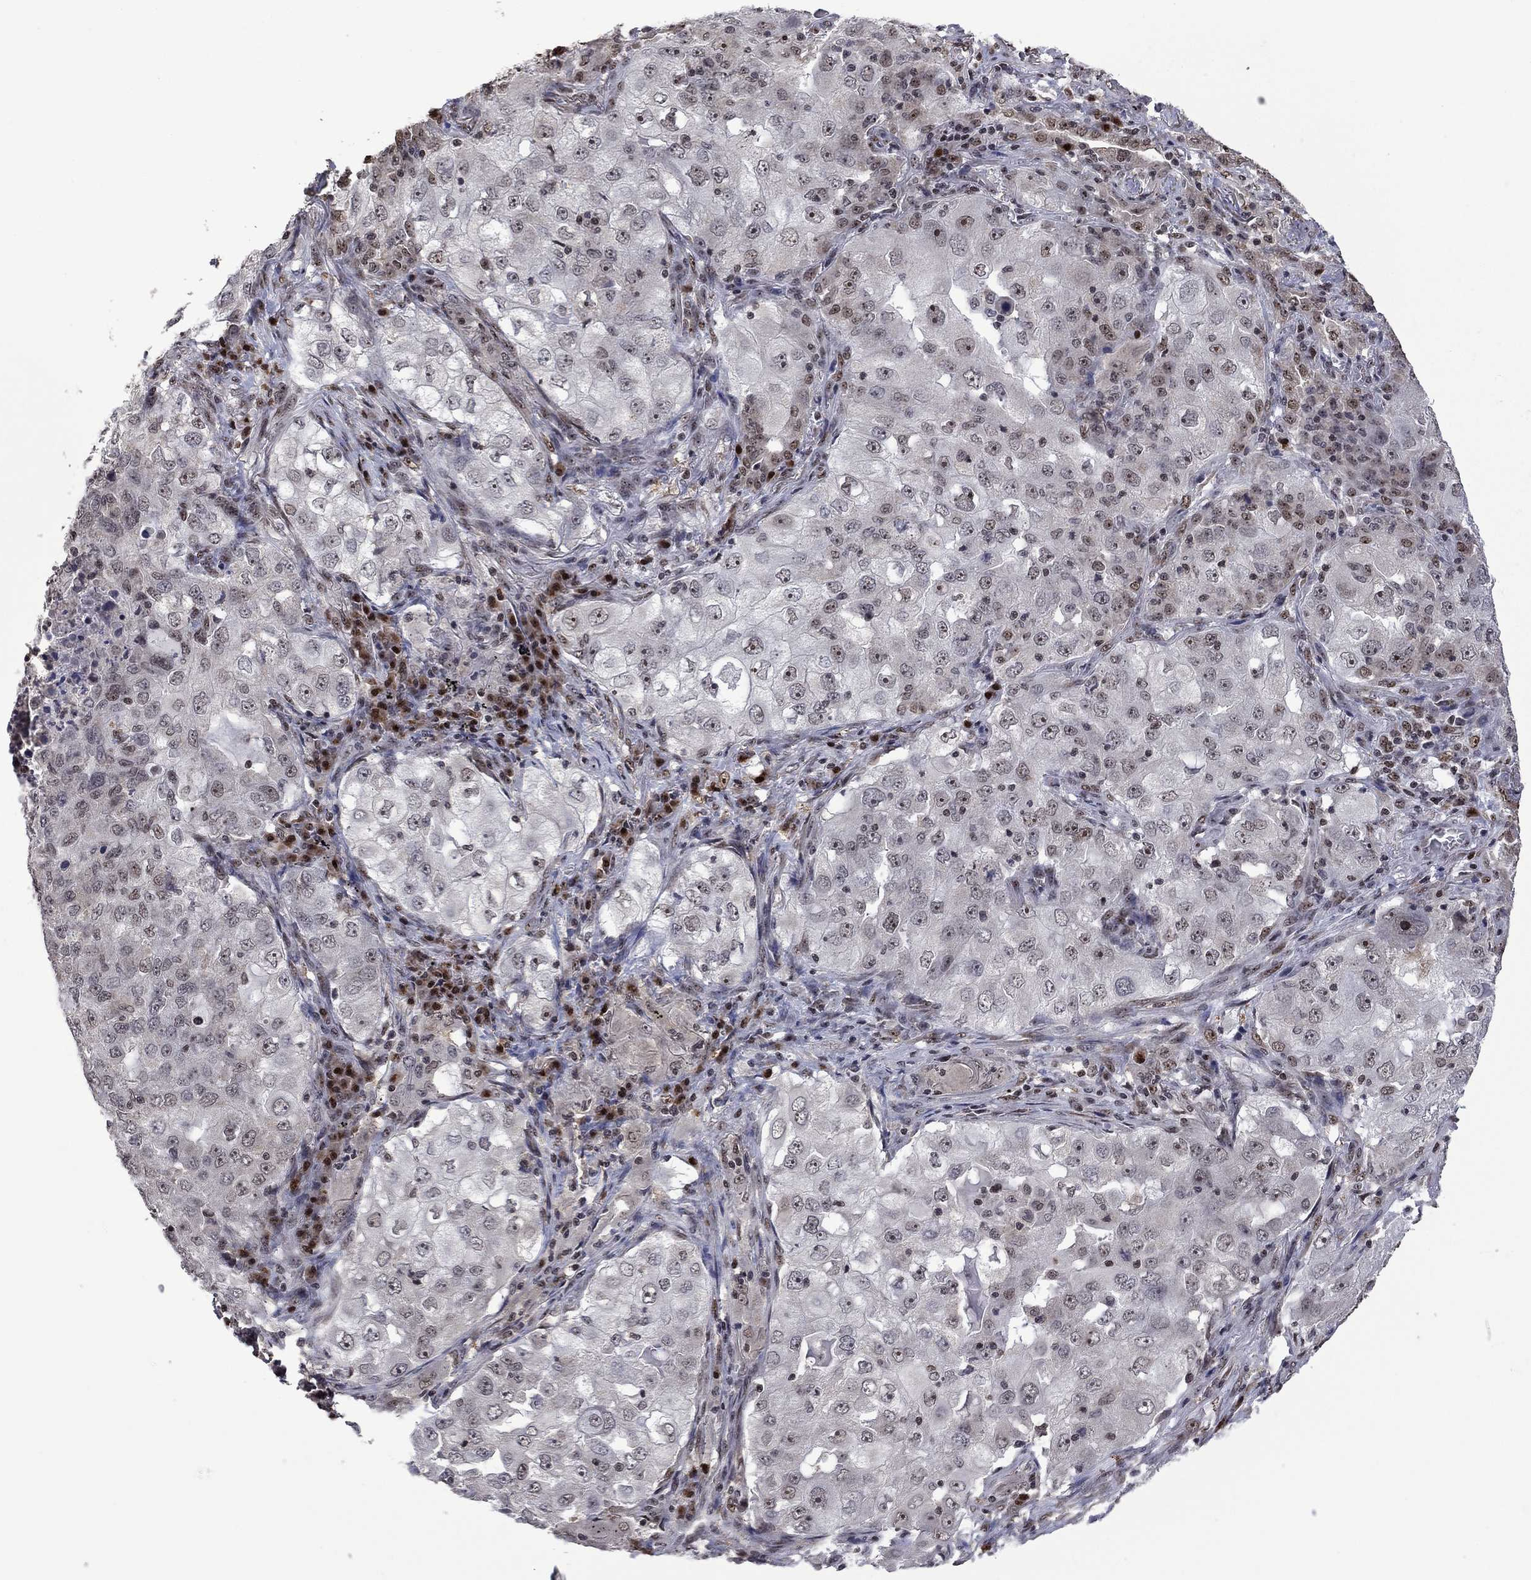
{"staining": {"intensity": "negative", "quantity": "none", "location": "none"}, "tissue": "lung cancer", "cell_type": "Tumor cells", "image_type": "cancer", "snomed": [{"axis": "morphology", "description": "Adenocarcinoma, NOS"}, {"axis": "topography", "description": "Lung"}], "caption": "This is an immunohistochemistry (IHC) histopathology image of human lung cancer (adenocarcinoma). There is no expression in tumor cells.", "gene": "FBL", "patient": {"sex": "female", "age": 61}}